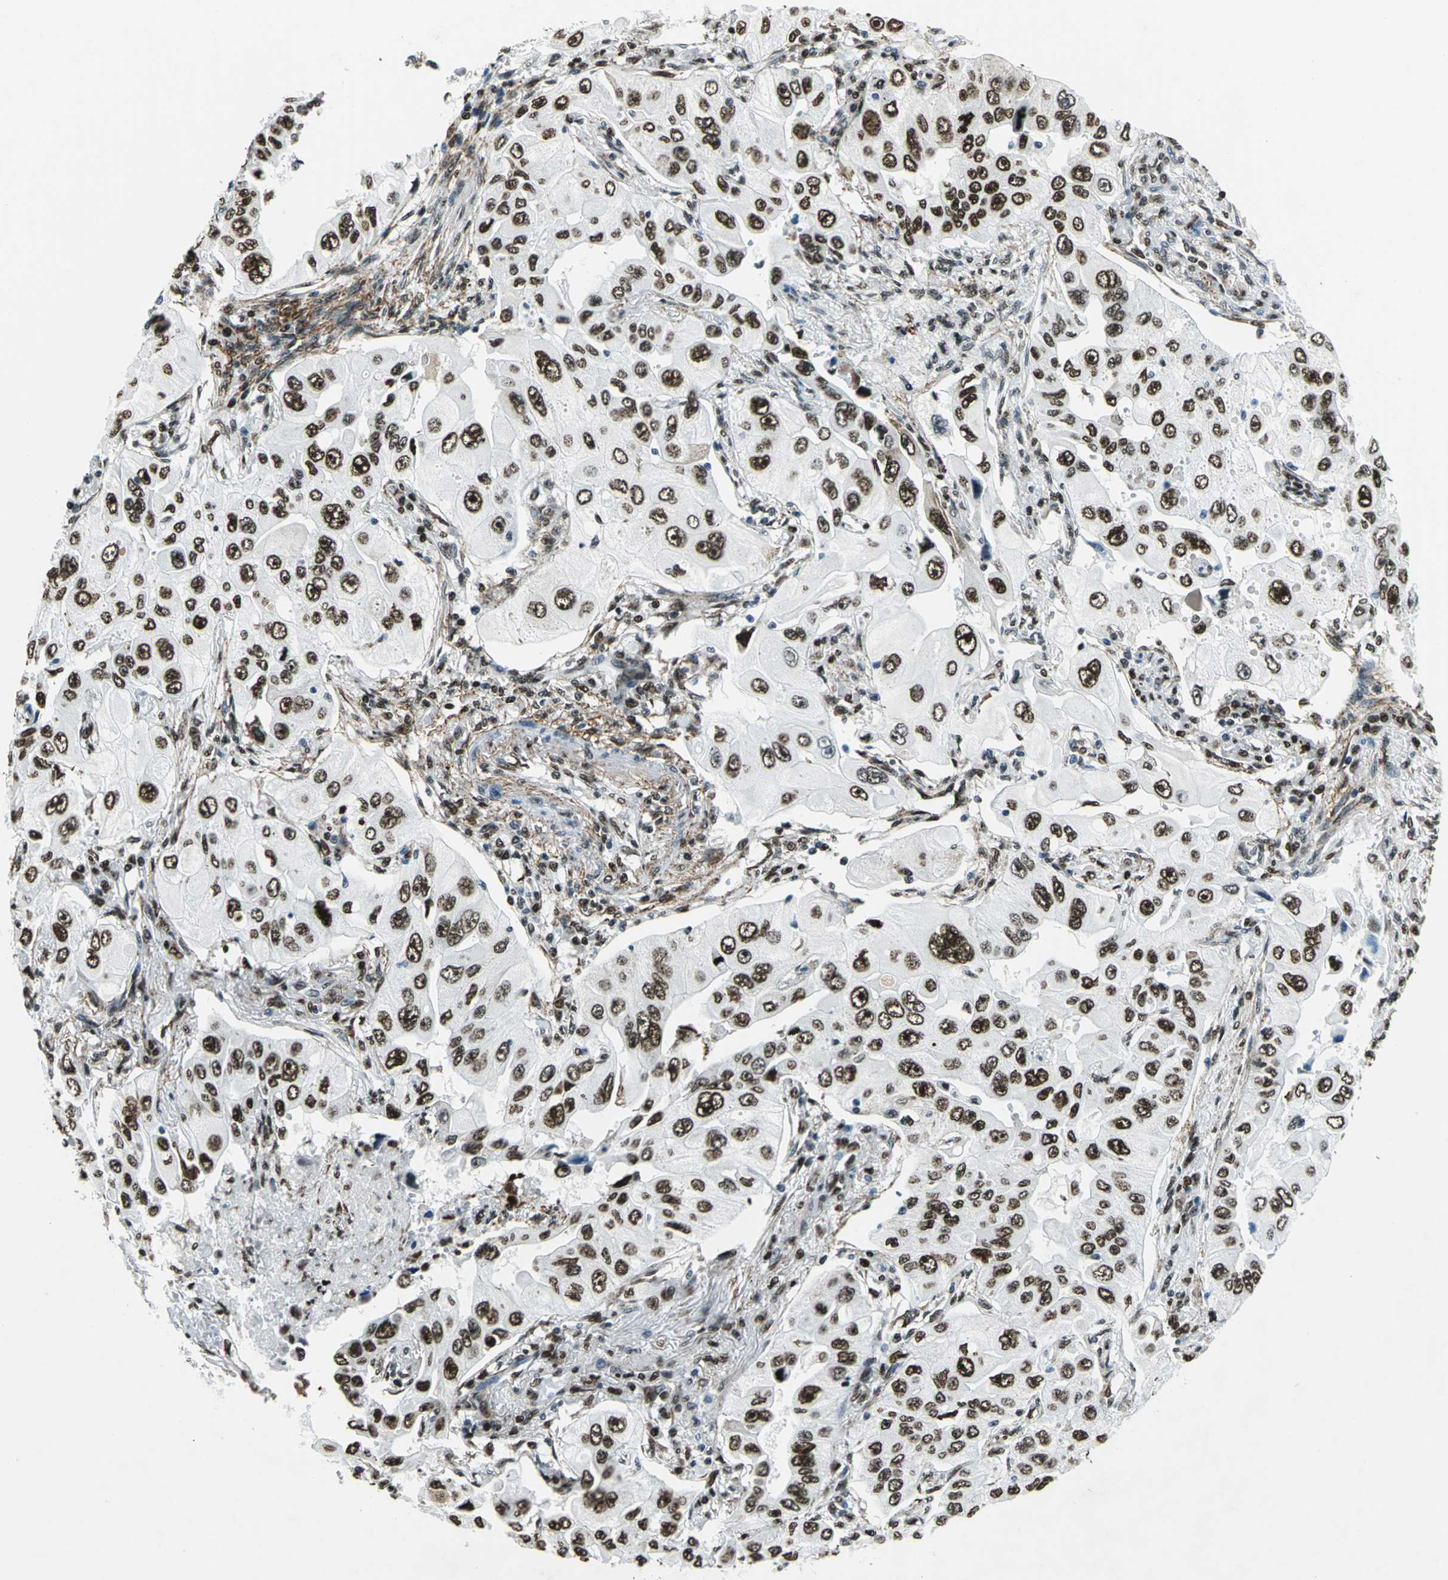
{"staining": {"intensity": "strong", "quantity": ">75%", "location": "nuclear"}, "tissue": "lung cancer", "cell_type": "Tumor cells", "image_type": "cancer", "snomed": [{"axis": "morphology", "description": "Adenocarcinoma, NOS"}, {"axis": "topography", "description": "Lung"}], "caption": "Lung cancer (adenocarcinoma) stained with a protein marker shows strong staining in tumor cells.", "gene": "APEX1", "patient": {"sex": "male", "age": 84}}